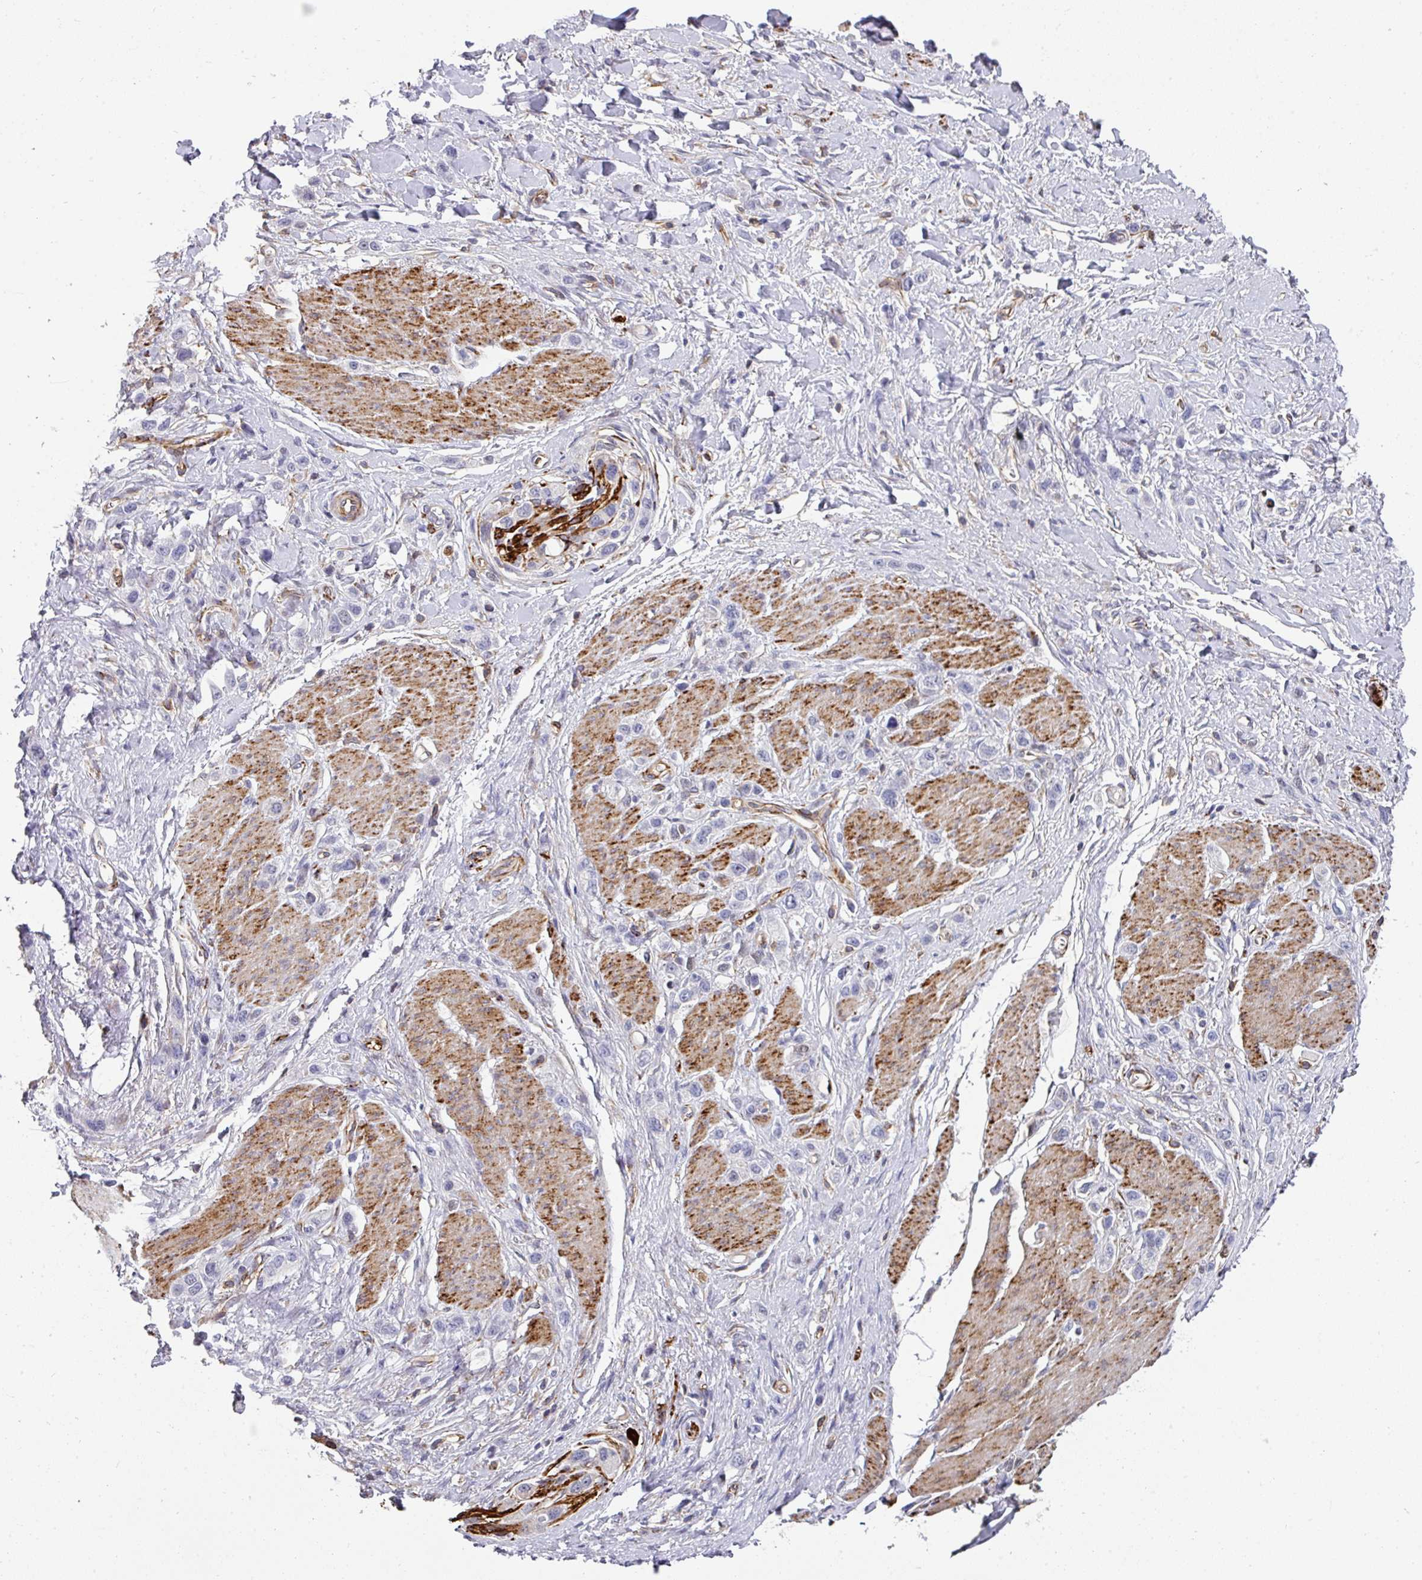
{"staining": {"intensity": "negative", "quantity": "none", "location": "none"}, "tissue": "stomach cancer", "cell_type": "Tumor cells", "image_type": "cancer", "snomed": [{"axis": "morphology", "description": "Adenocarcinoma, NOS"}, {"axis": "topography", "description": "Stomach"}], "caption": "Tumor cells are negative for protein expression in human stomach cancer.", "gene": "BEND5", "patient": {"sex": "female", "age": 65}}